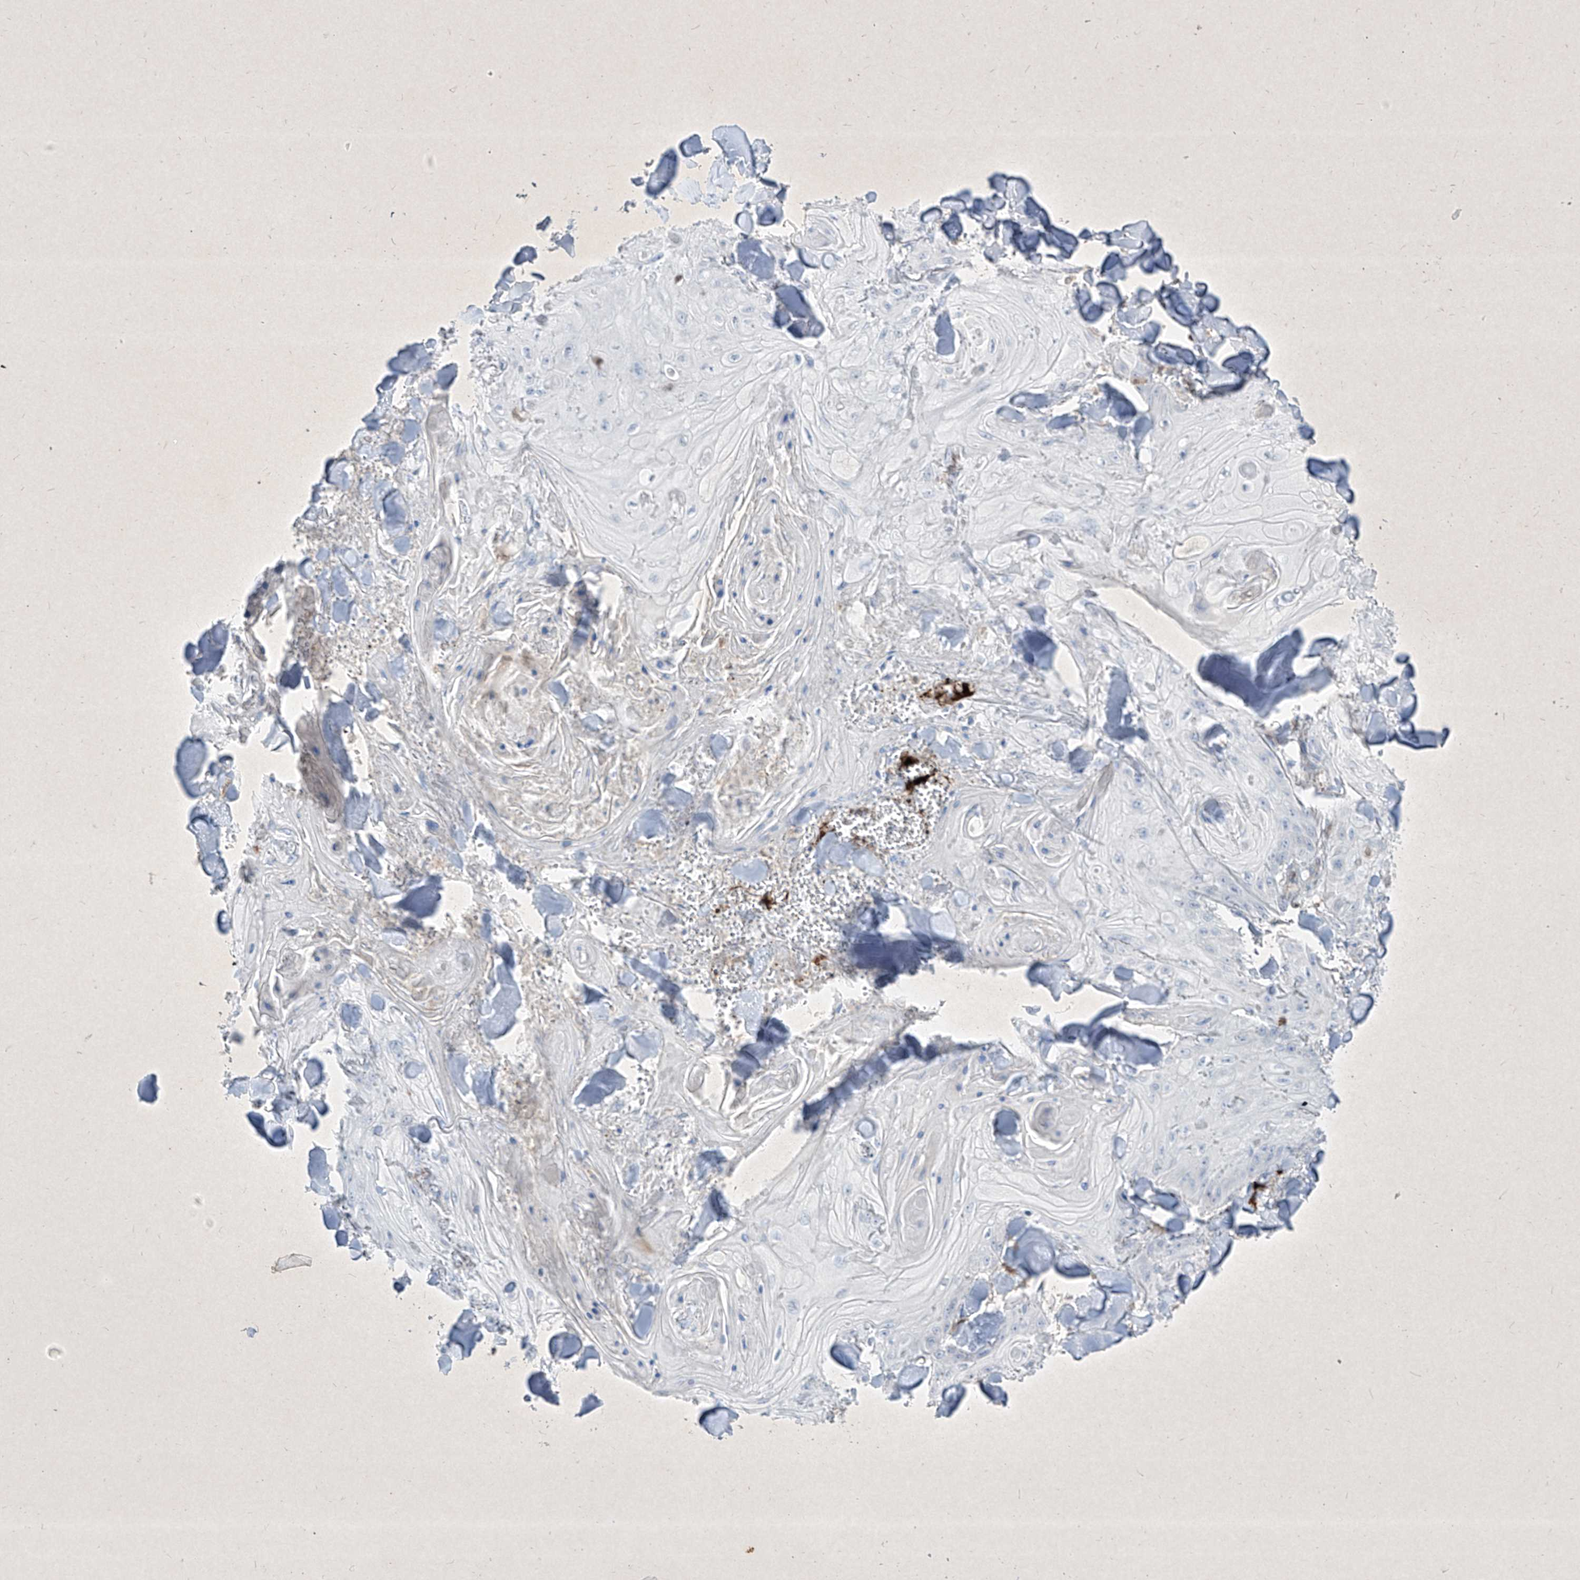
{"staining": {"intensity": "negative", "quantity": "none", "location": "none"}, "tissue": "skin cancer", "cell_type": "Tumor cells", "image_type": "cancer", "snomed": [{"axis": "morphology", "description": "Squamous cell carcinoma, NOS"}, {"axis": "topography", "description": "Skin"}], "caption": "The immunohistochemistry photomicrograph has no significant staining in tumor cells of skin squamous cell carcinoma tissue.", "gene": "PSMB10", "patient": {"sex": "male", "age": 74}}